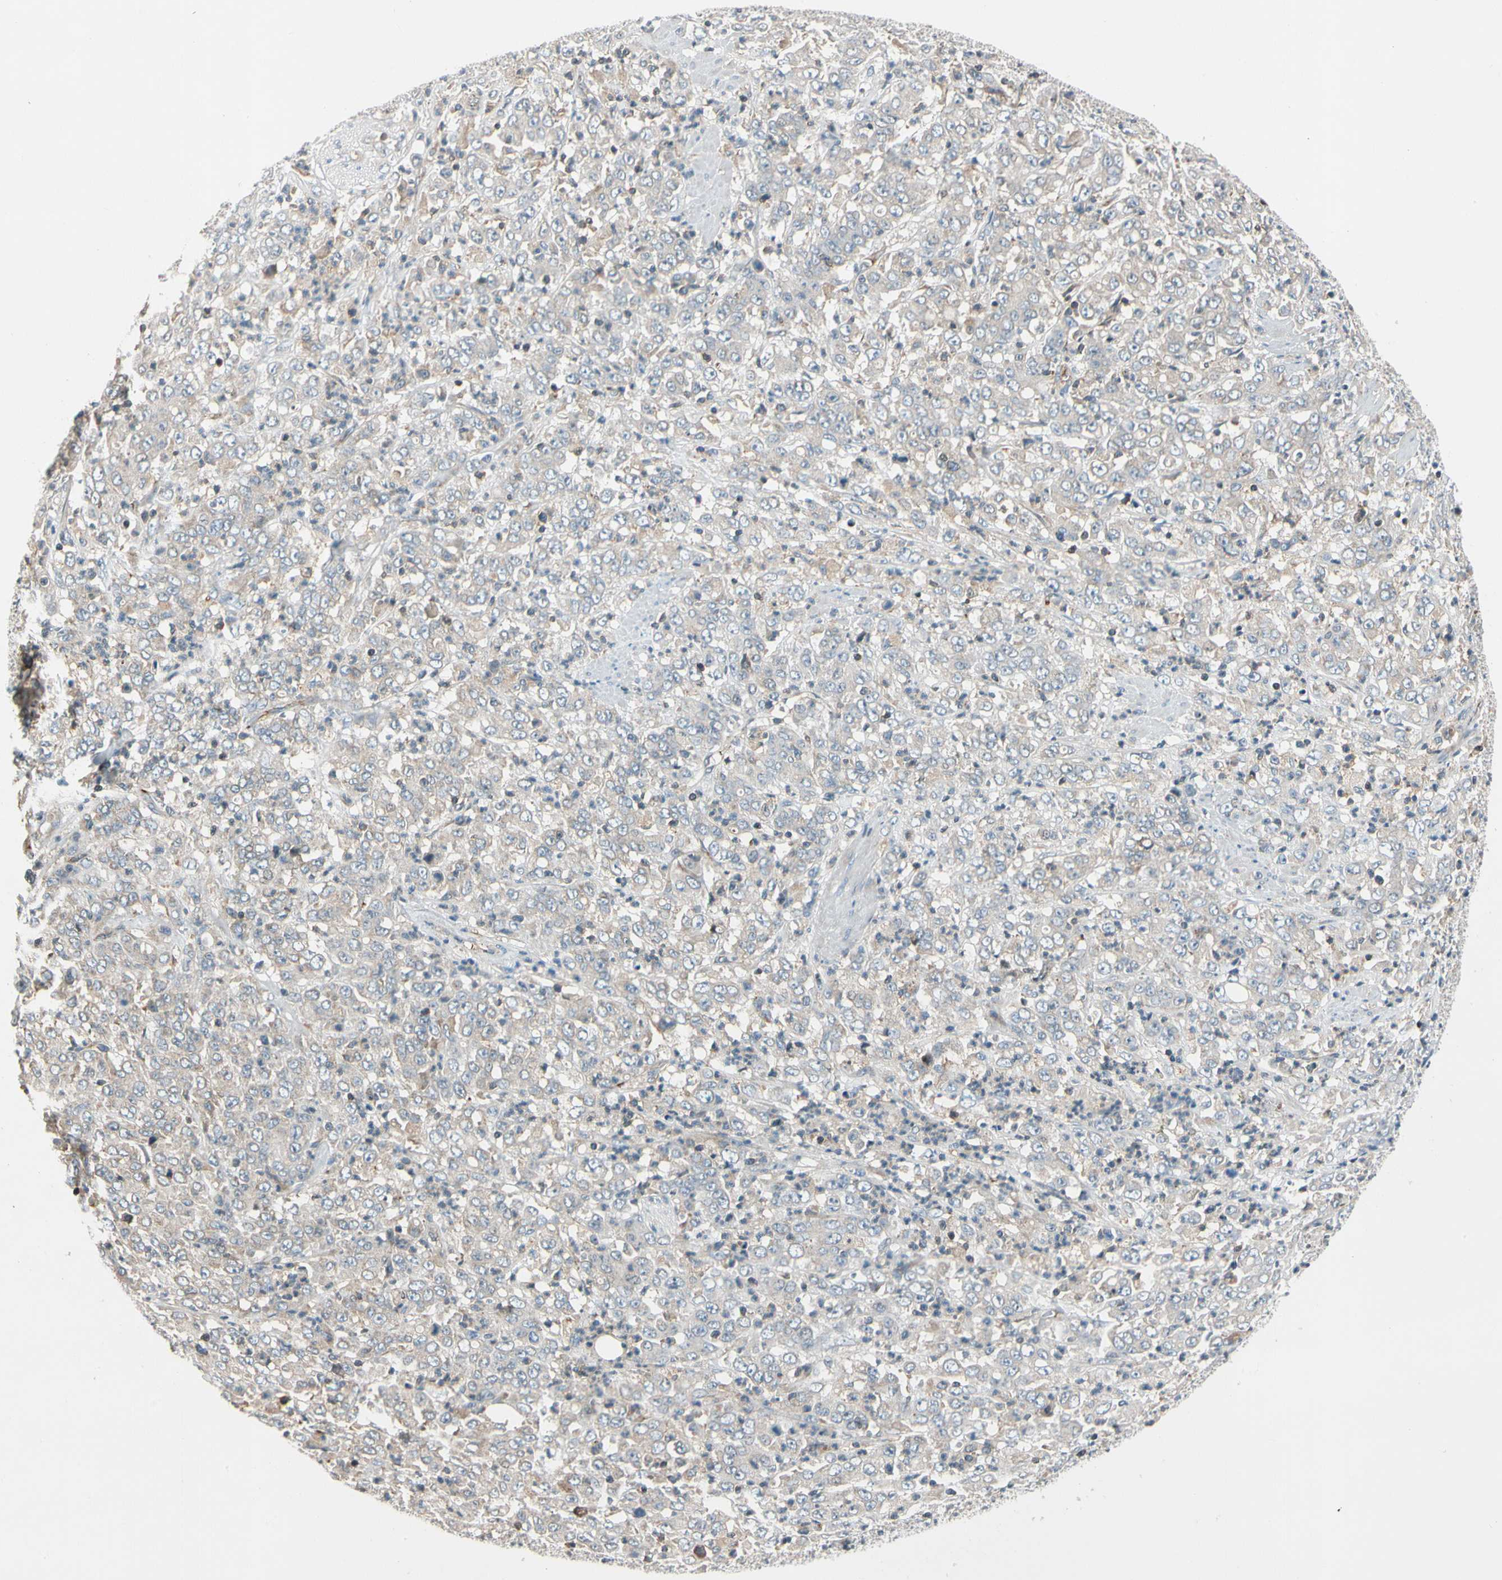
{"staining": {"intensity": "weak", "quantity": "25%-75%", "location": "cytoplasmic/membranous"}, "tissue": "stomach cancer", "cell_type": "Tumor cells", "image_type": "cancer", "snomed": [{"axis": "morphology", "description": "Adenocarcinoma, NOS"}, {"axis": "topography", "description": "Stomach, lower"}], "caption": "Protein staining shows weak cytoplasmic/membranous staining in about 25%-75% of tumor cells in stomach adenocarcinoma.", "gene": "CDH6", "patient": {"sex": "female", "age": 71}}